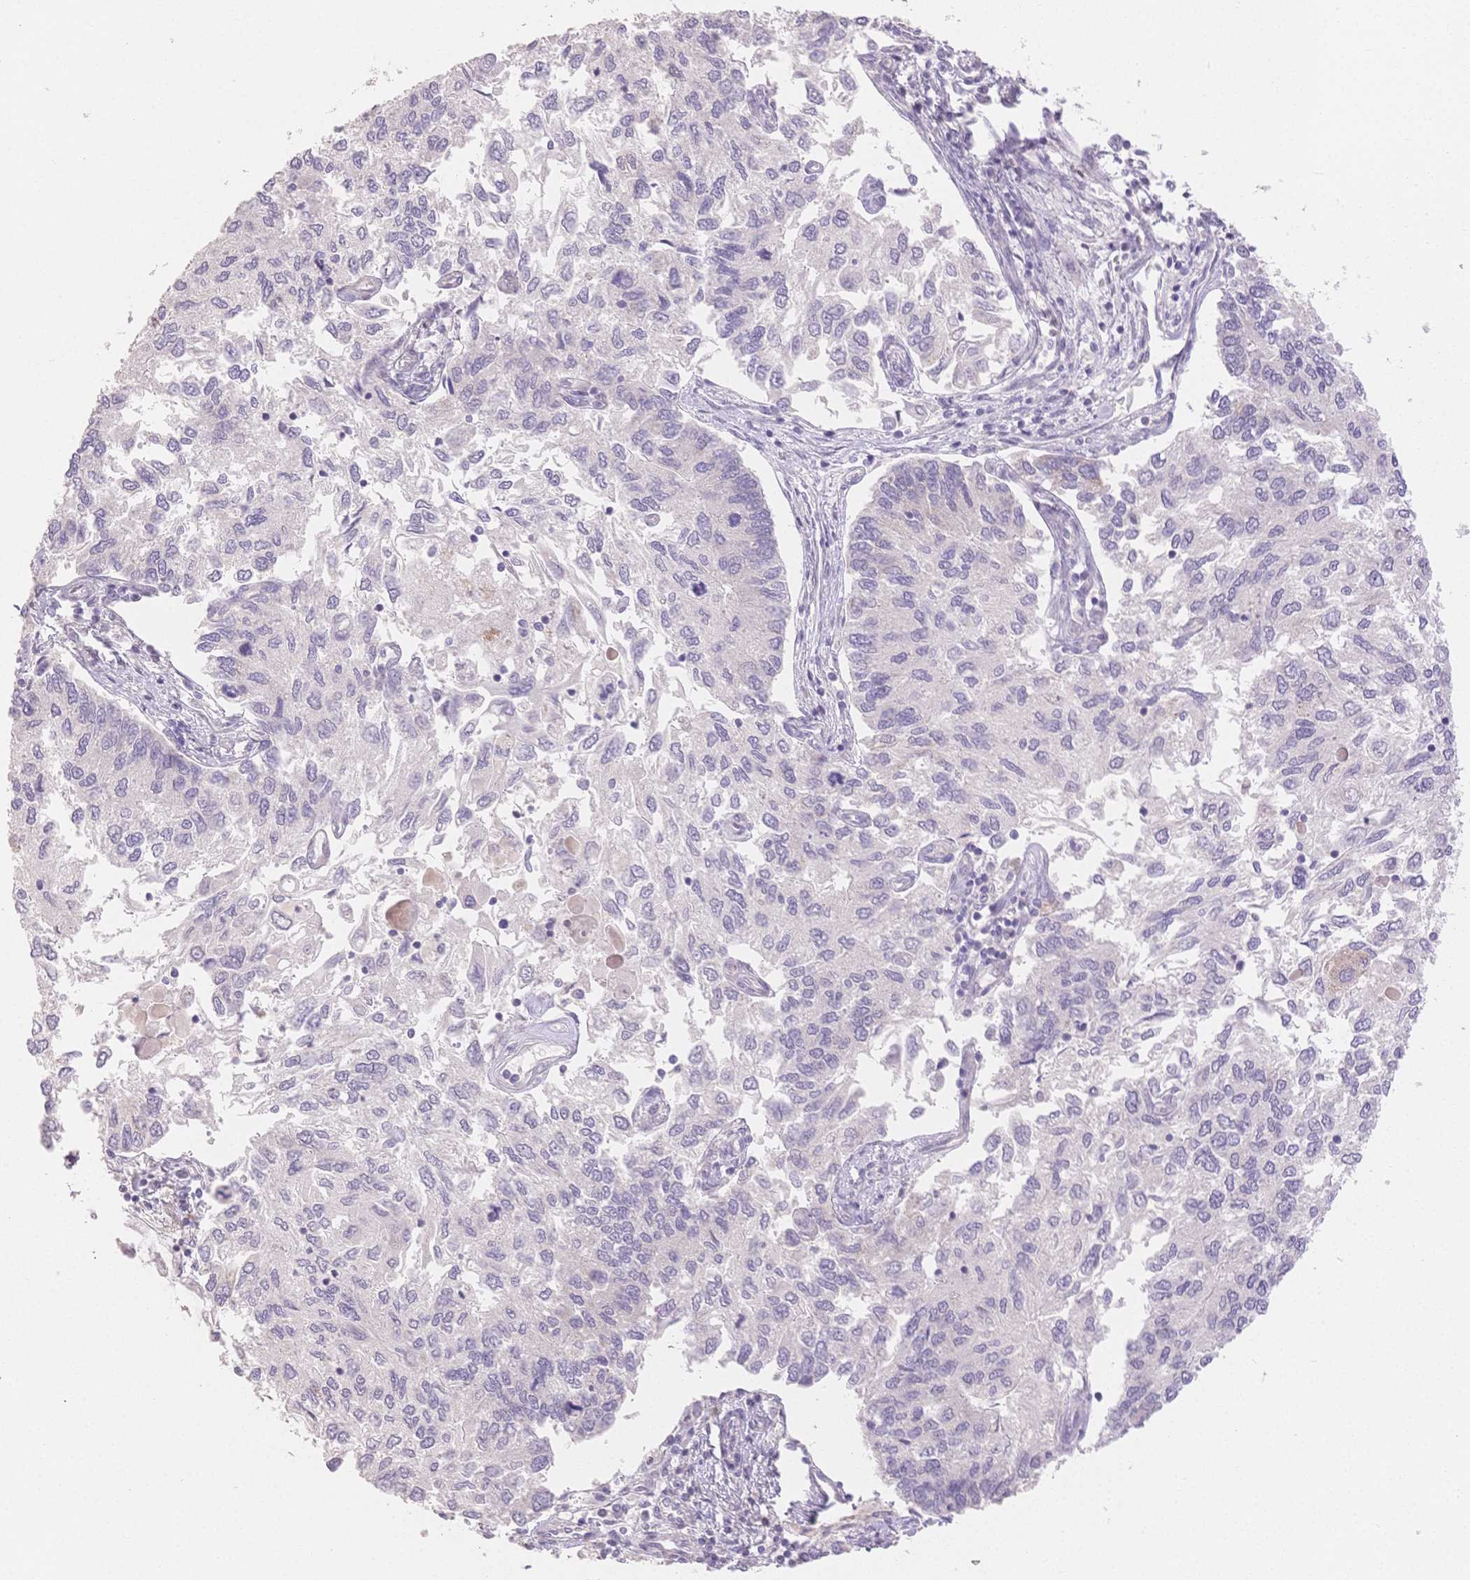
{"staining": {"intensity": "negative", "quantity": "none", "location": "none"}, "tissue": "endometrial cancer", "cell_type": "Tumor cells", "image_type": "cancer", "snomed": [{"axis": "morphology", "description": "Carcinoma, NOS"}, {"axis": "topography", "description": "Uterus"}], "caption": "Immunohistochemistry histopathology image of endometrial cancer stained for a protein (brown), which shows no positivity in tumor cells.", "gene": "SUV39H2", "patient": {"sex": "female", "age": 76}}